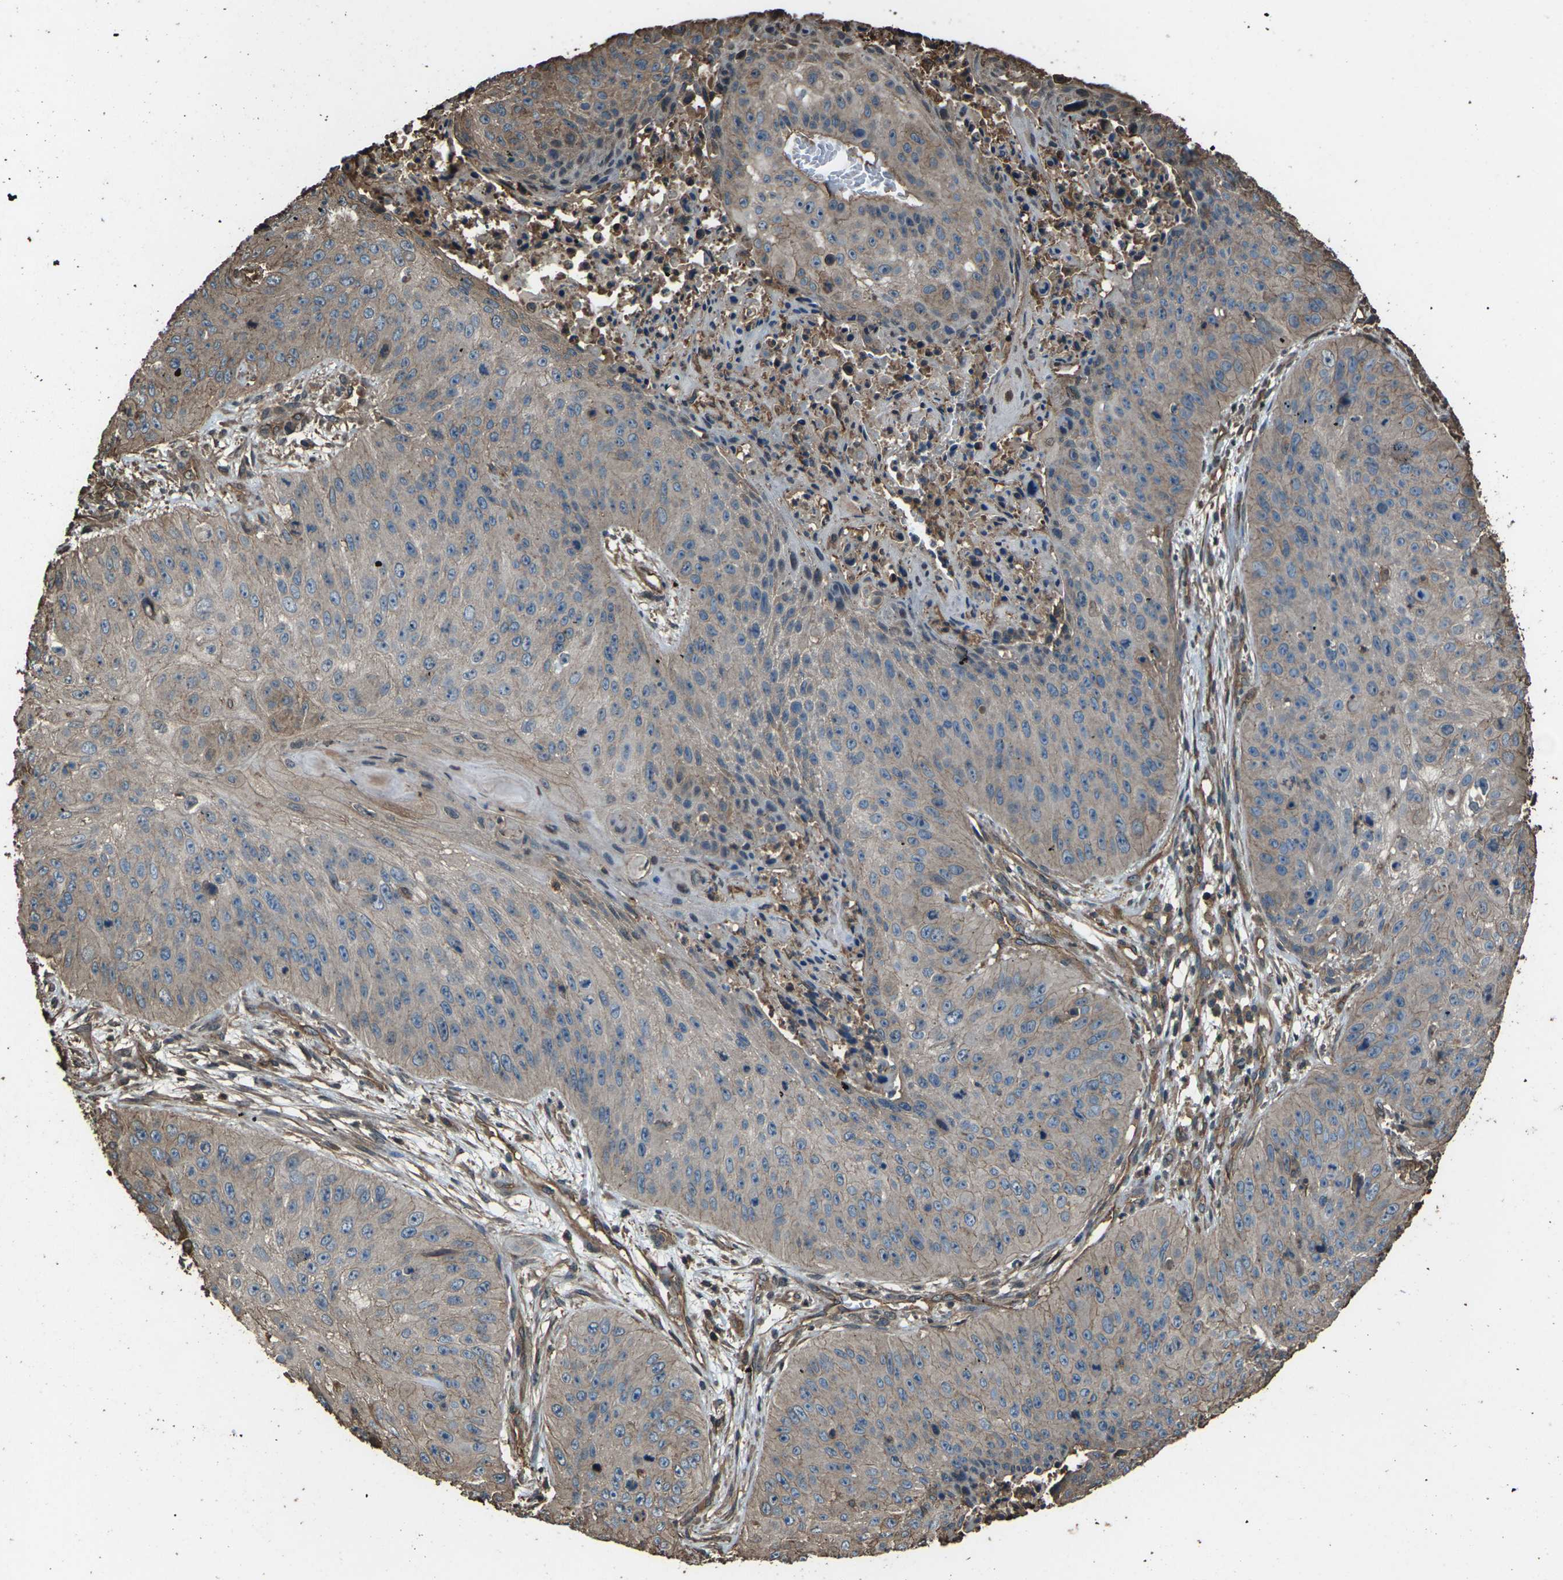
{"staining": {"intensity": "weak", "quantity": "<25%", "location": "cytoplasmic/membranous"}, "tissue": "skin cancer", "cell_type": "Tumor cells", "image_type": "cancer", "snomed": [{"axis": "morphology", "description": "Squamous cell carcinoma, NOS"}, {"axis": "topography", "description": "Skin"}], "caption": "Immunohistochemistry histopathology image of neoplastic tissue: skin cancer stained with DAB reveals no significant protein staining in tumor cells.", "gene": "DHPS", "patient": {"sex": "female", "age": 80}}